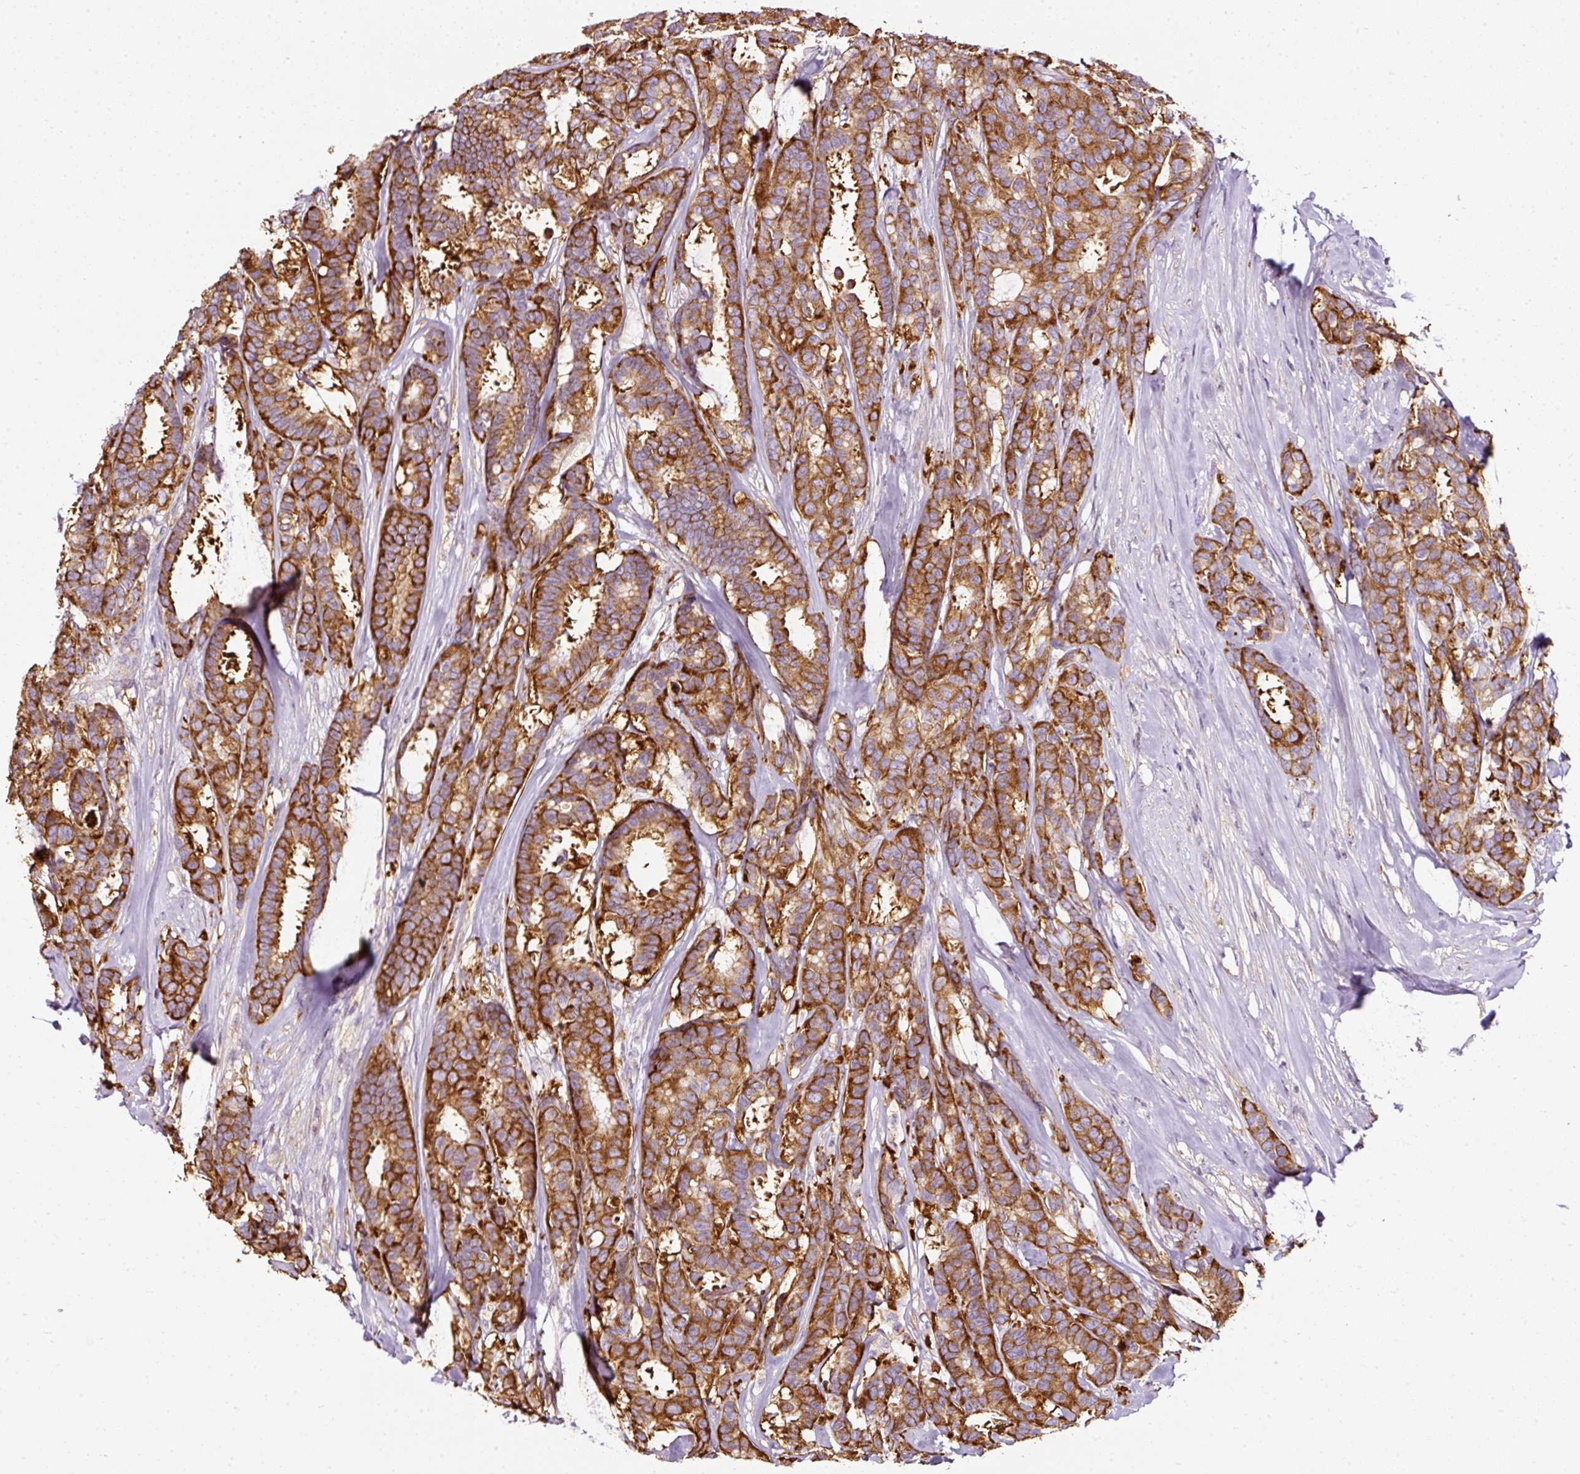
{"staining": {"intensity": "strong", "quantity": ">75%", "location": "cytoplasmic/membranous"}, "tissue": "breast cancer", "cell_type": "Tumor cells", "image_type": "cancer", "snomed": [{"axis": "morphology", "description": "Duct carcinoma"}, {"axis": "topography", "description": "Breast"}], "caption": "Strong cytoplasmic/membranous expression is identified in about >75% of tumor cells in breast cancer.", "gene": "SCNM1", "patient": {"sex": "female", "age": 87}}